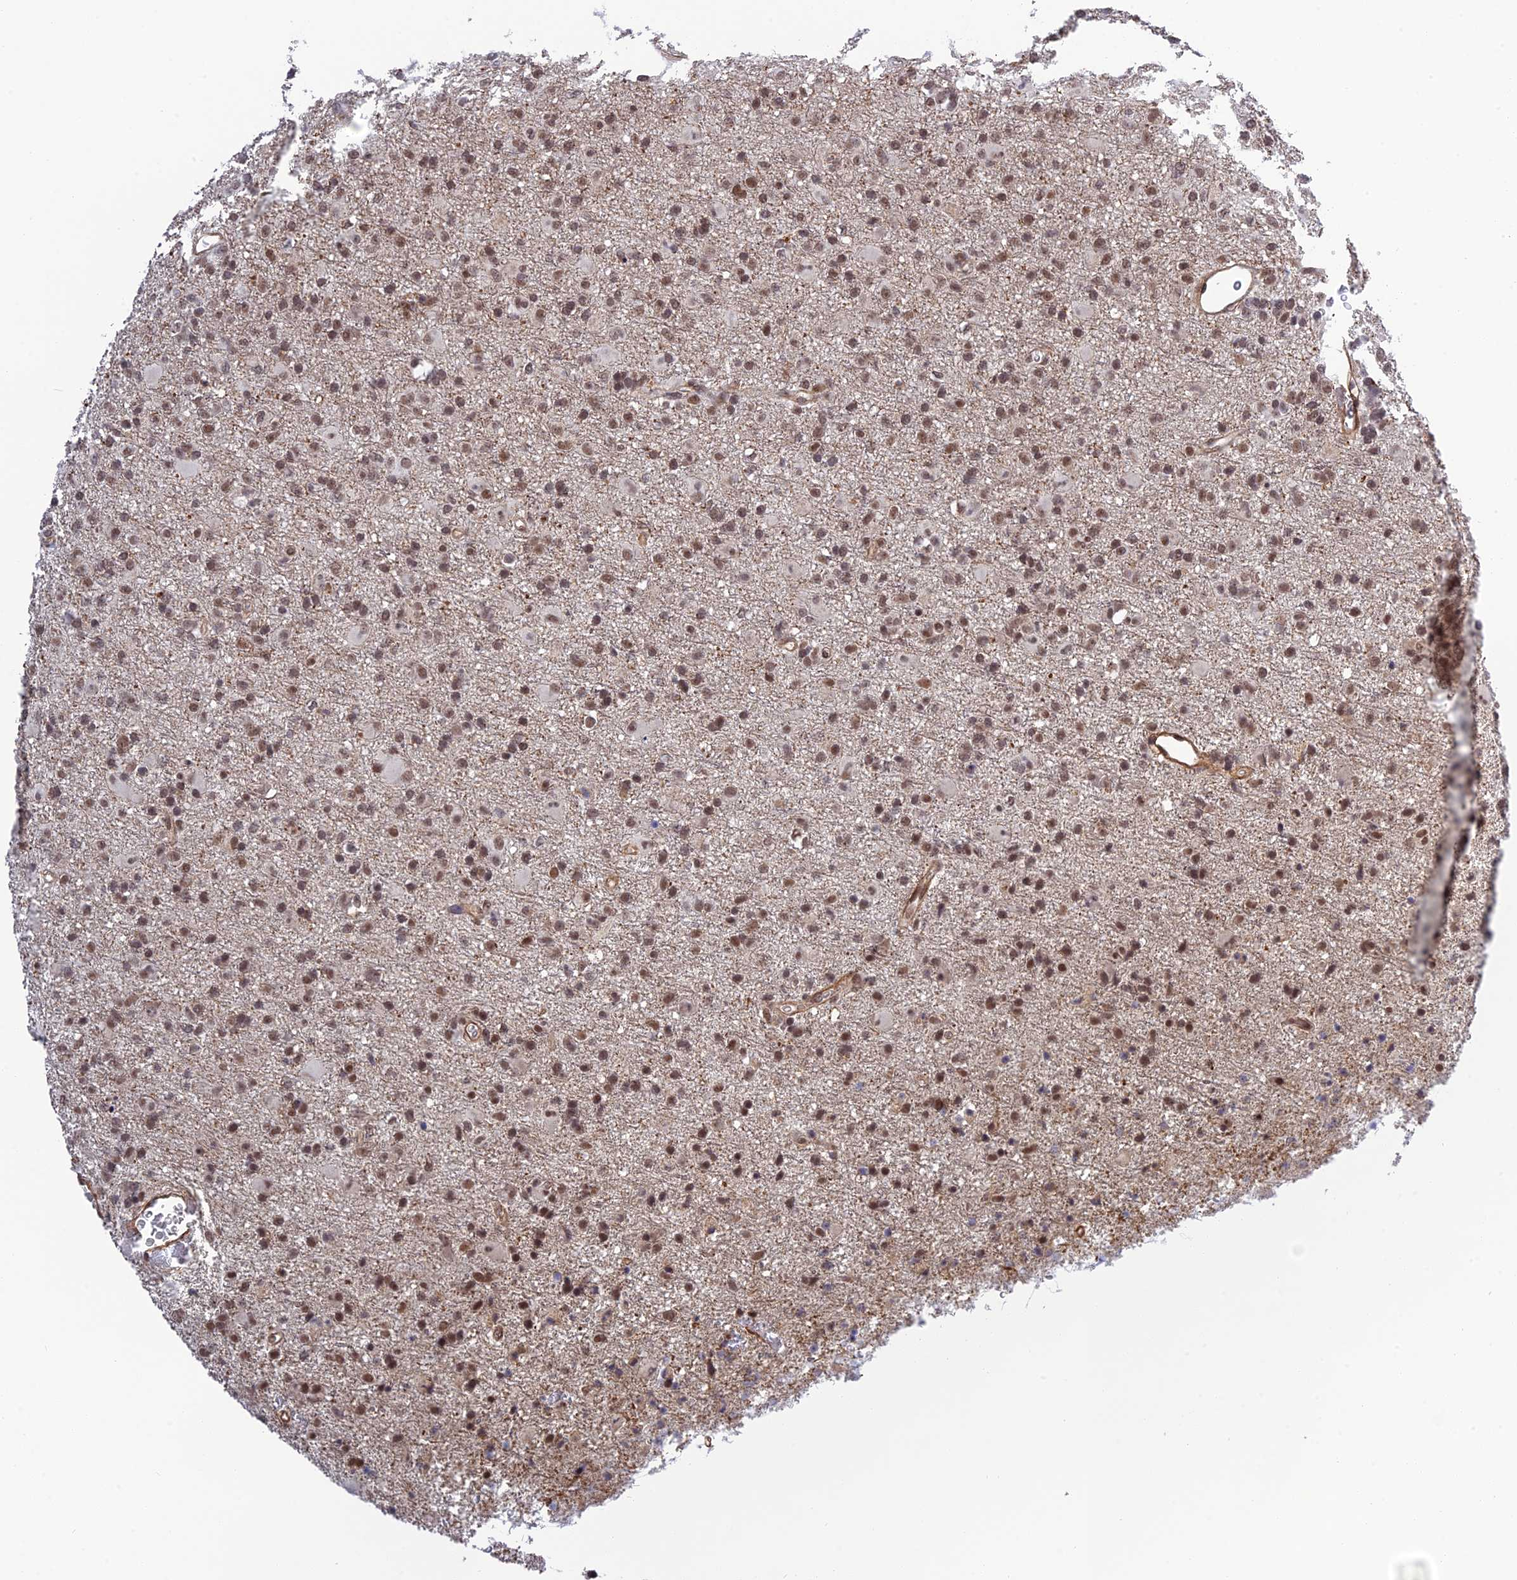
{"staining": {"intensity": "moderate", "quantity": "25%-75%", "location": "nuclear"}, "tissue": "glioma", "cell_type": "Tumor cells", "image_type": "cancer", "snomed": [{"axis": "morphology", "description": "Glioma, malignant, Low grade"}, {"axis": "topography", "description": "Brain"}], "caption": "Malignant low-grade glioma tissue demonstrates moderate nuclear expression in about 25%-75% of tumor cells, visualized by immunohistochemistry.", "gene": "REXO1", "patient": {"sex": "male", "age": 65}}